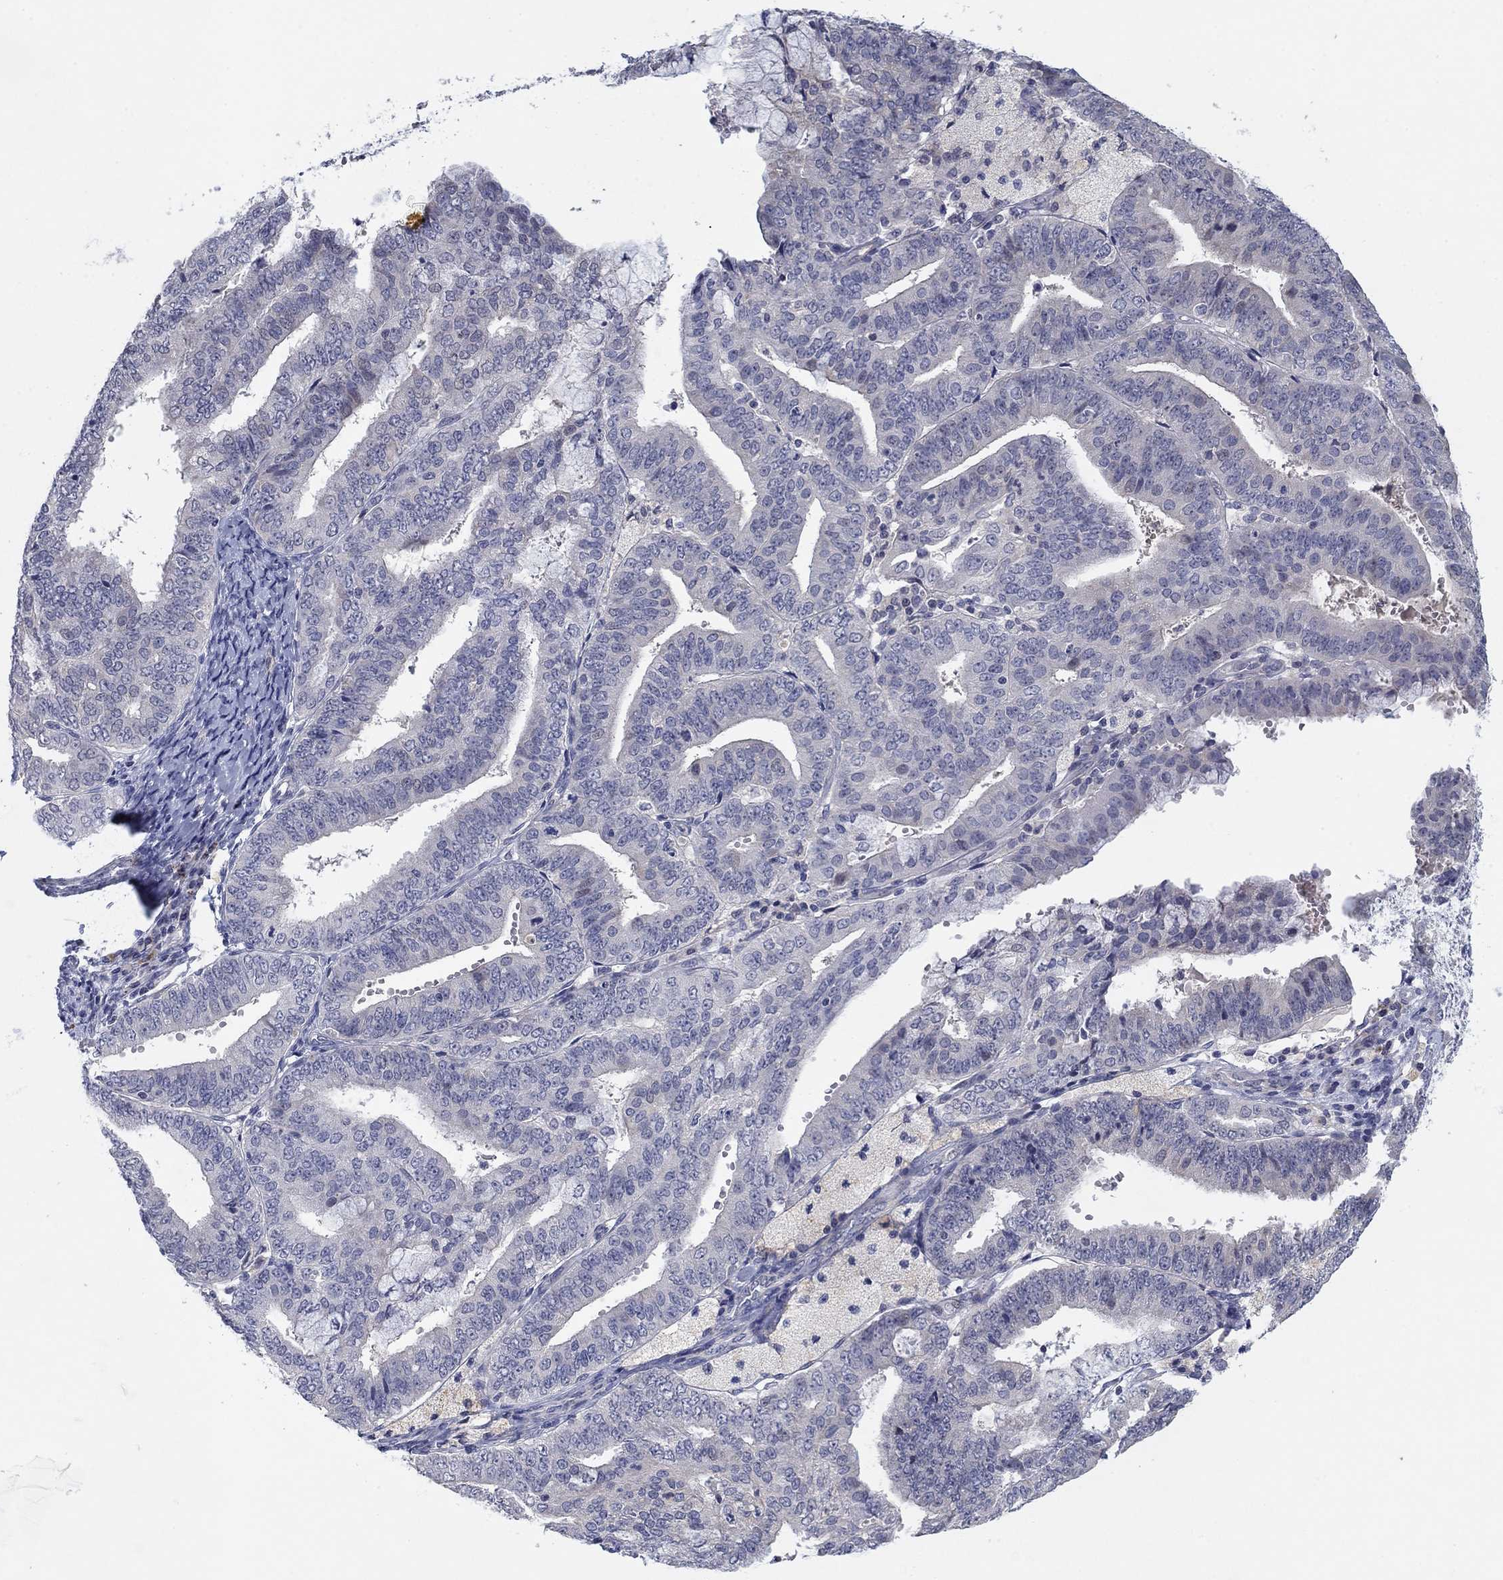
{"staining": {"intensity": "negative", "quantity": "none", "location": "none"}, "tissue": "endometrial cancer", "cell_type": "Tumor cells", "image_type": "cancer", "snomed": [{"axis": "morphology", "description": "Adenocarcinoma, NOS"}, {"axis": "topography", "description": "Endometrium"}], "caption": "IHC image of neoplastic tissue: human adenocarcinoma (endometrial) stained with DAB (3,3'-diaminobenzidine) demonstrates no significant protein staining in tumor cells.", "gene": "AMN1", "patient": {"sex": "female", "age": 63}}